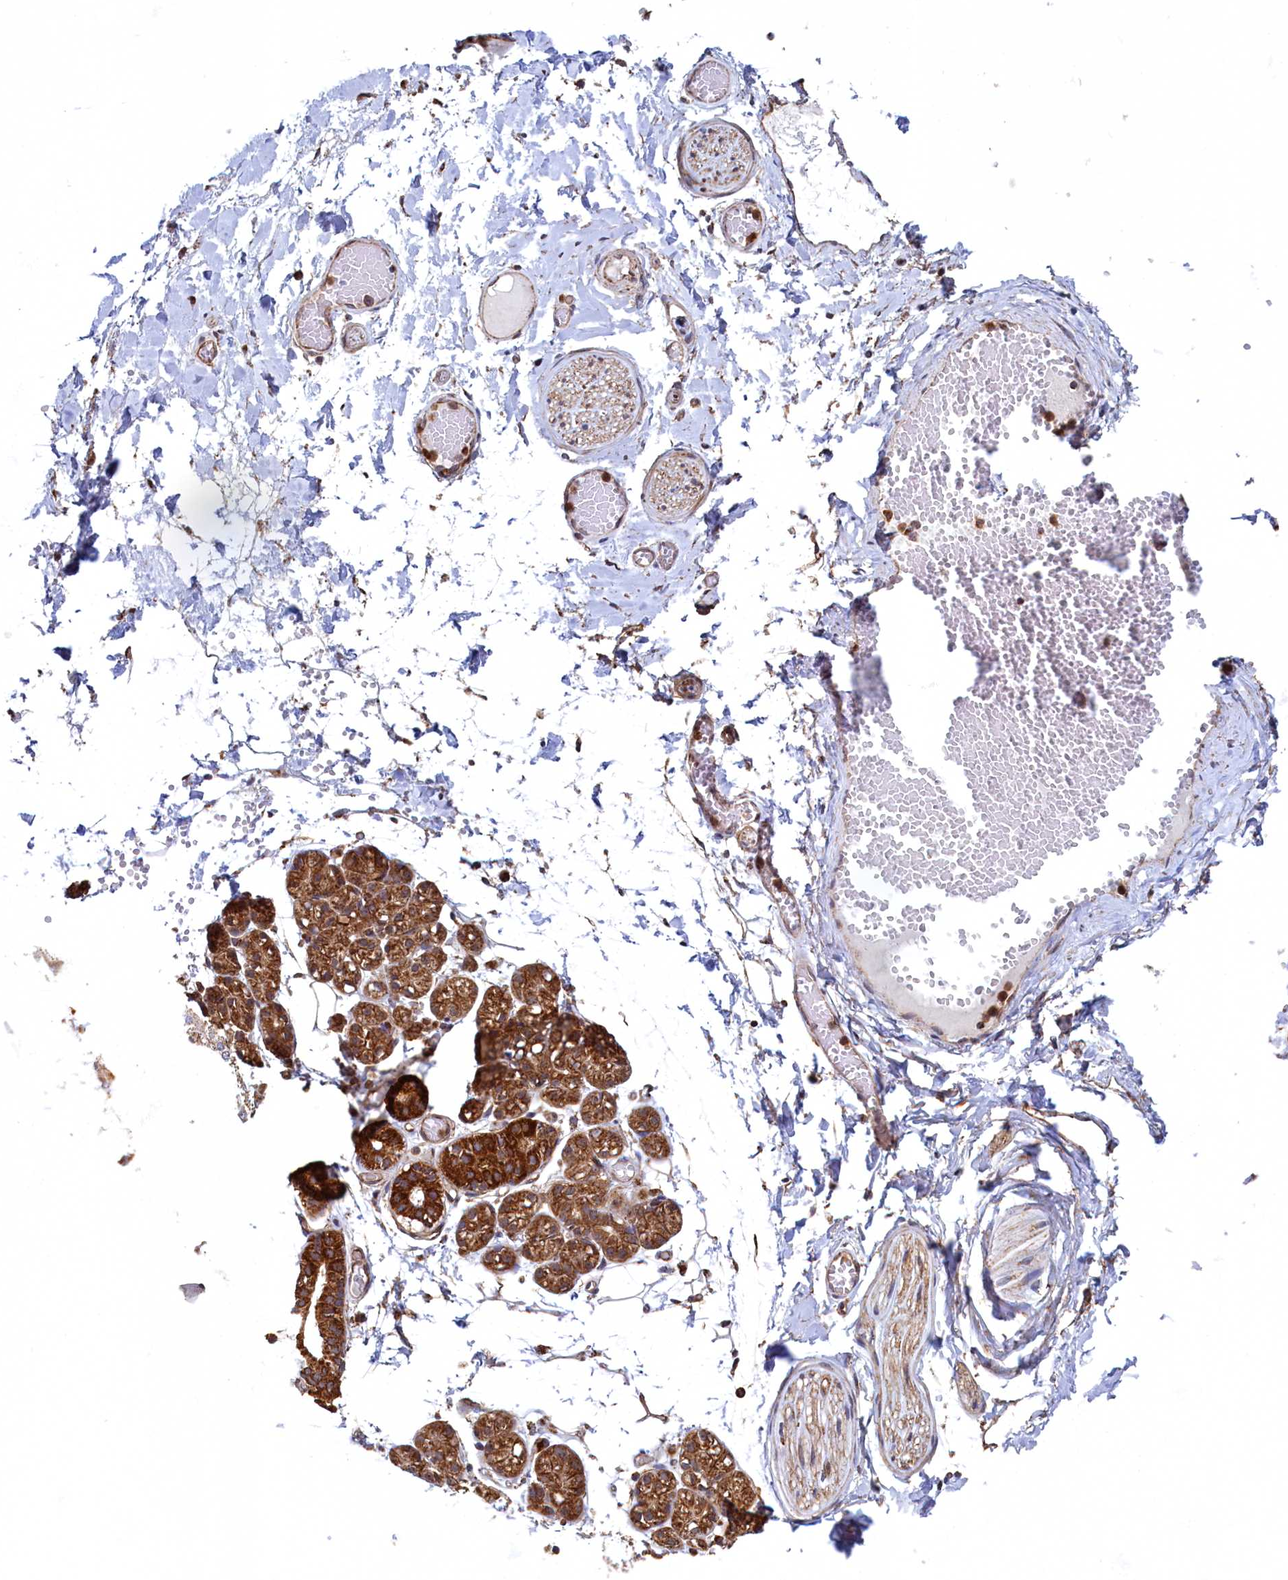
{"staining": {"intensity": "strong", "quantity": ">75%", "location": "cytoplasmic/membranous"}, "tissue": "salivary gland", "cell_type": "Glandular cells", "image_type": "normal", "snomed": [{"axis": "morphology", "description": "Normal tissue, NOS"}, {"axis": "topography", "description": "Salivary gland"}], "caption": "DAB immunohistochemical staining of unremarkable human salivary gland exhibits strong cytoplasmic/membranous protein expression in about >75% of glandular cells. (DAB (3,3'-diaminobenzidine) = brown stain, brightfield microscopy at high magnification).", "gene": "UBE3B", "patient": {"sex": "male", "age": 63}}